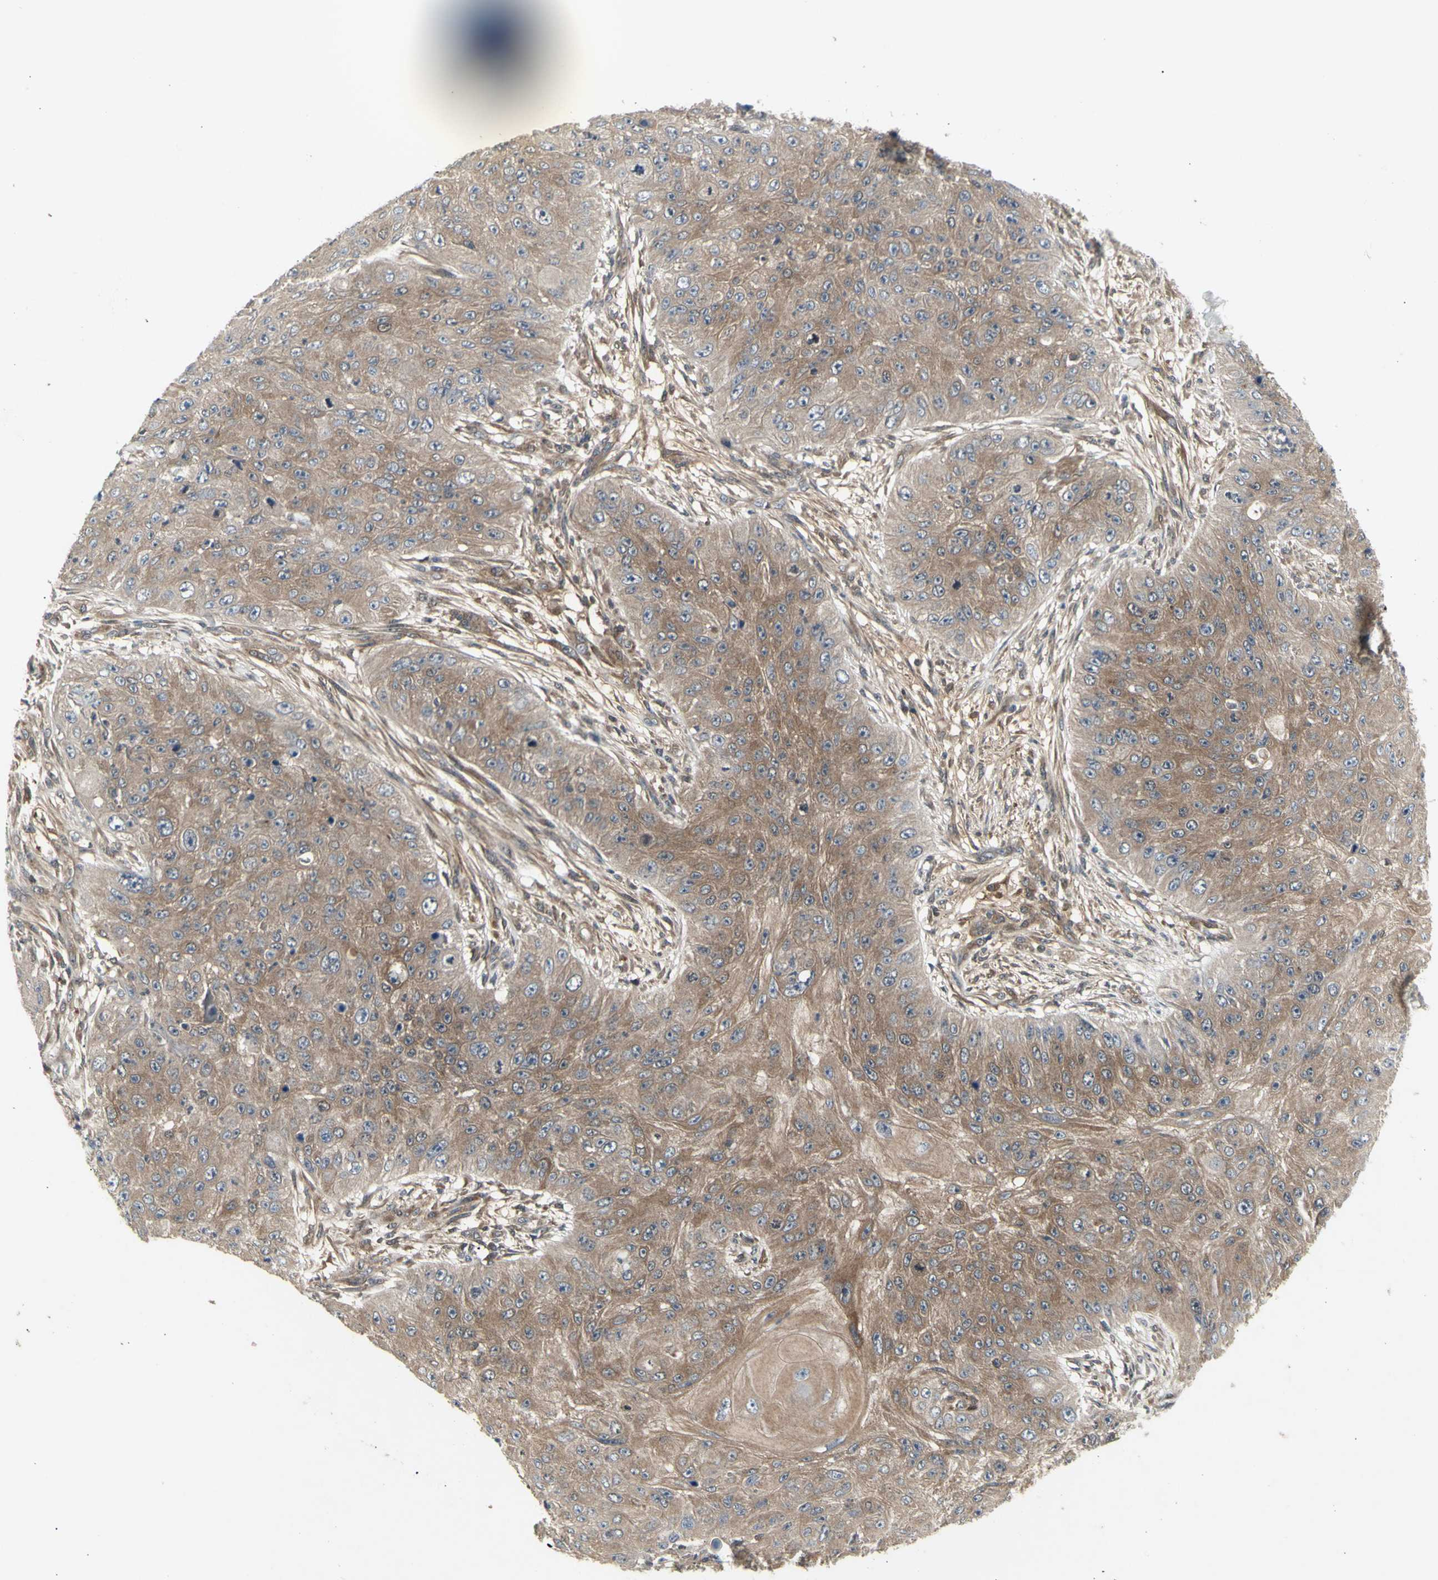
{"staining": {"intensity": "moderate", "quantity": ">75%", "location": "cytoplasmic/membranous"}, "tissue": "skin cancer", "cell_type": "Tumor cells", "image_type": "cancer", "snomed": [{"axis": "morphology", "description": "Squamous cell carcinoma, NOS"}, {"axis": "topography", "description": "Skin"}], "caption": "This image reveals immunohistochemistry staining of skin squamous cell carcinoma, with medium moderate cytoplasmic/membranous positivity in approximately >75% of tumor cells.", "gene": "CHURC1-FNTB", "patient": {"sex": "female", "age": 80}}